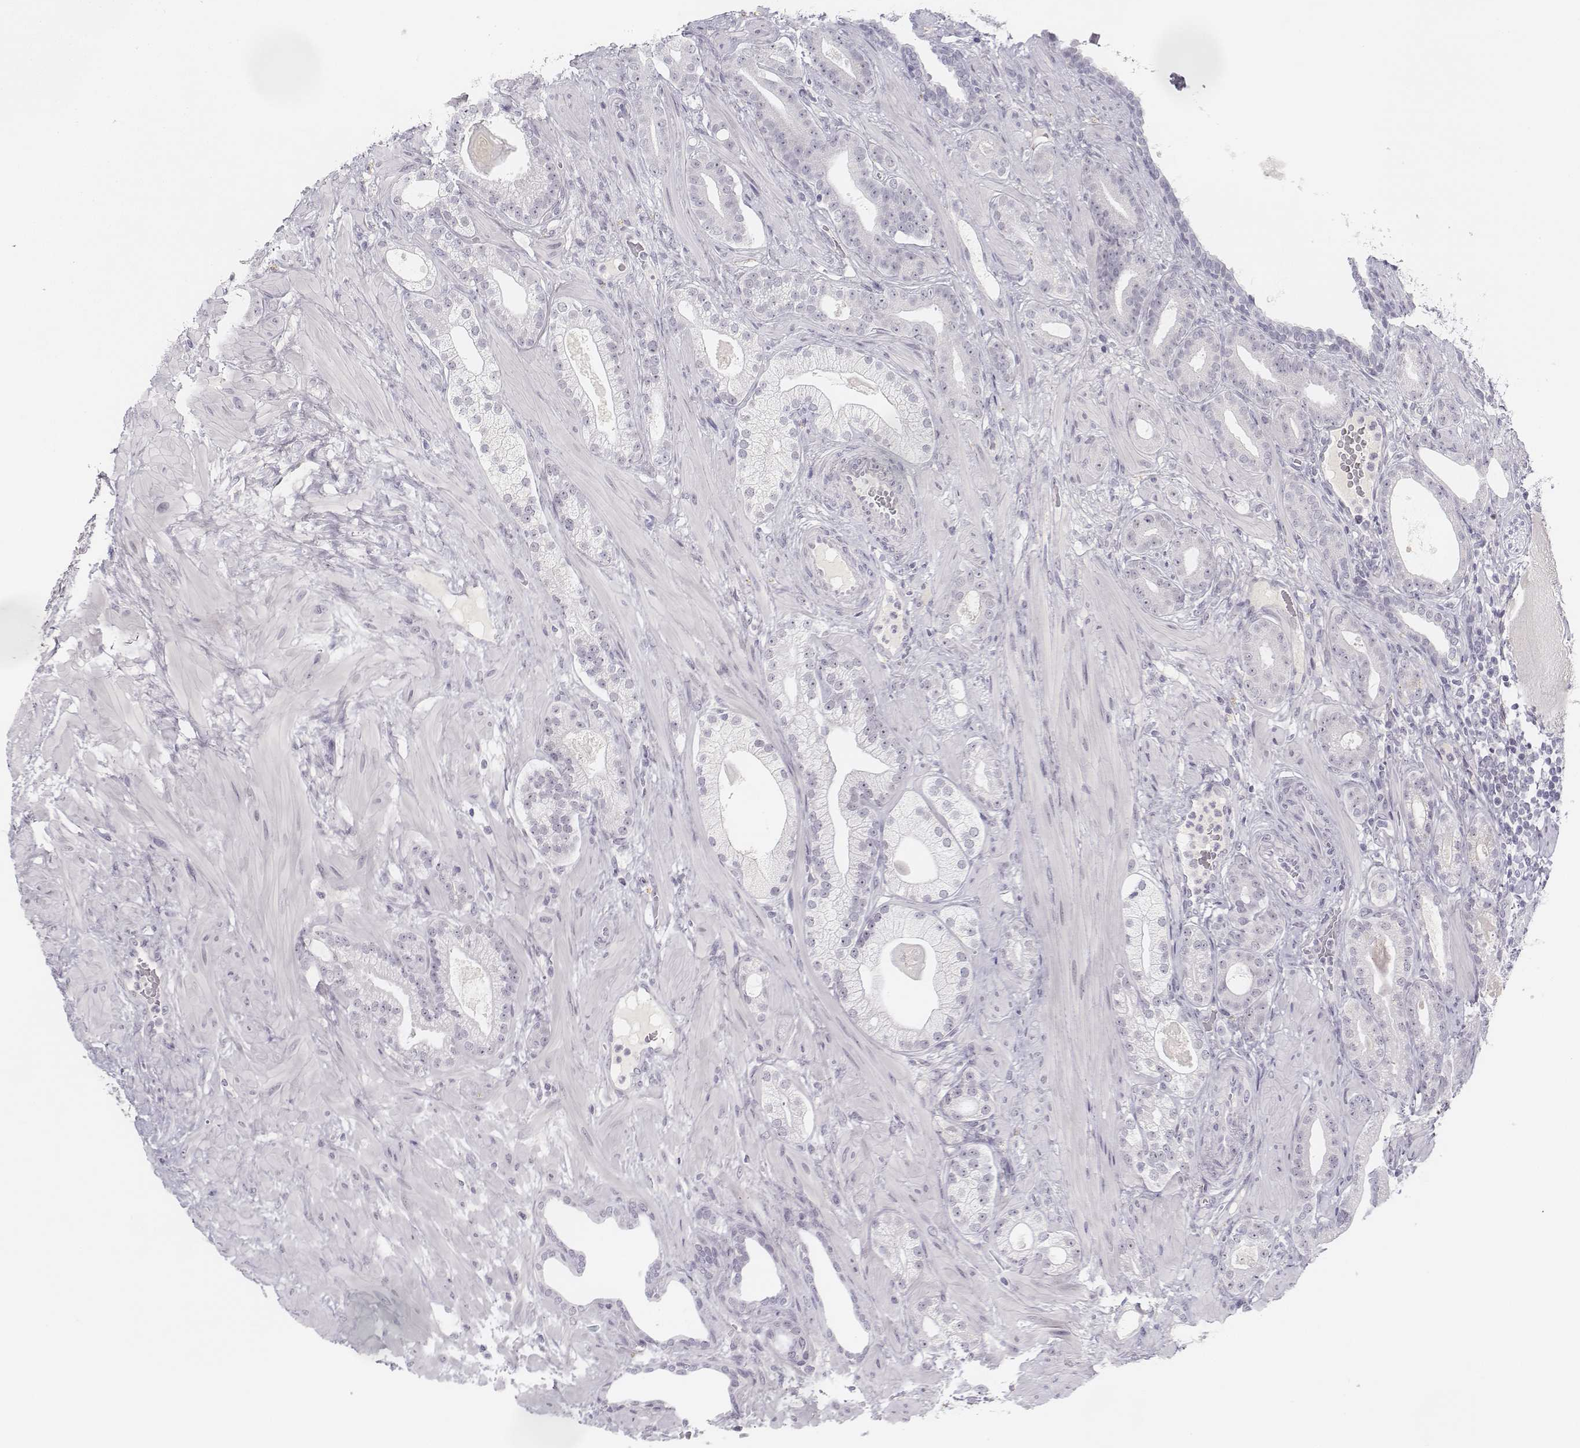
{"staining": {"intensity": "negative", "quantity": "none", "location": "none"}, "tissue": "prostate cancer", "cell_type": "Tumor cells", "image_type": "cancer", "snomed": [{"axis": "morphology", "description": "Adenocarcinoma, Low grade"}, {"axis": "topography", "description": "Prostate"}], "caption": "High power microscopy micrograph of an immunohistochemistry photomicrograph of low-grade adenocarcinoma (prostate), revealing no significant expression in tumor cells. (DAB immunohistochemistry with hematoxylin counter stain).", "gene": "KRT84", "patient": {"sex": "male", "age": 57}}